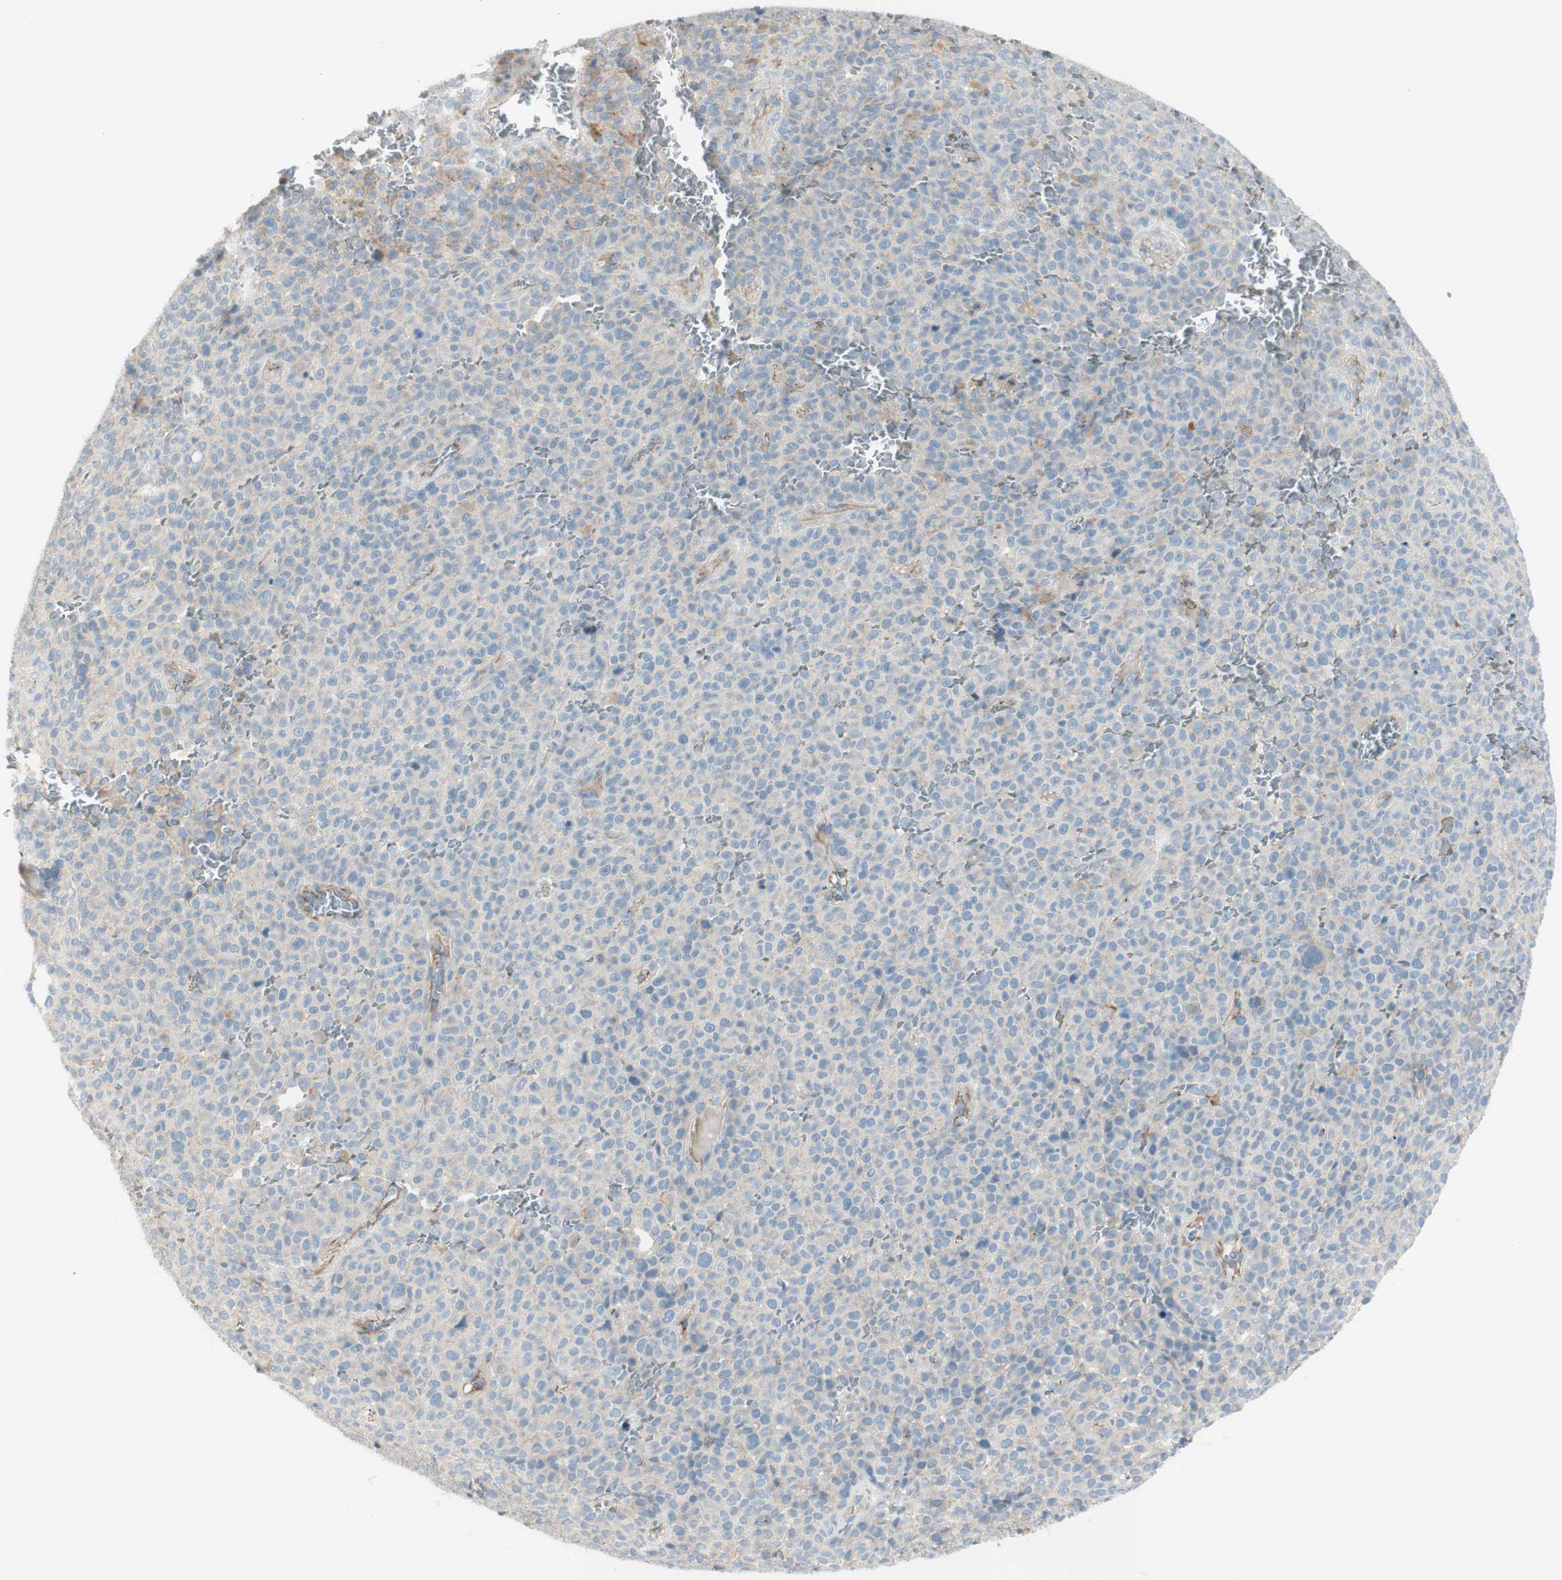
{"staining": {"intensity": "weak", "quantity": ">75%", "location": "cytoplasmic/membranous"}, "tissue": "melanoma", "cell_type": "Tumor cells", "image_type": "cancer", "snomed": [{"axis": "morphology", "description": "Malignant melanoma, NOS"}, {"axis": "topography", "description": "Skin"}], "caption": "Malignant melanoma tissue demonstrates weak cytoplasmic/membranous expression in approximately >75% of tumor cells, visualized by immunohistochemistry.", "gene": "TJP1", "patient": {"sex": "female", "age": 82}}